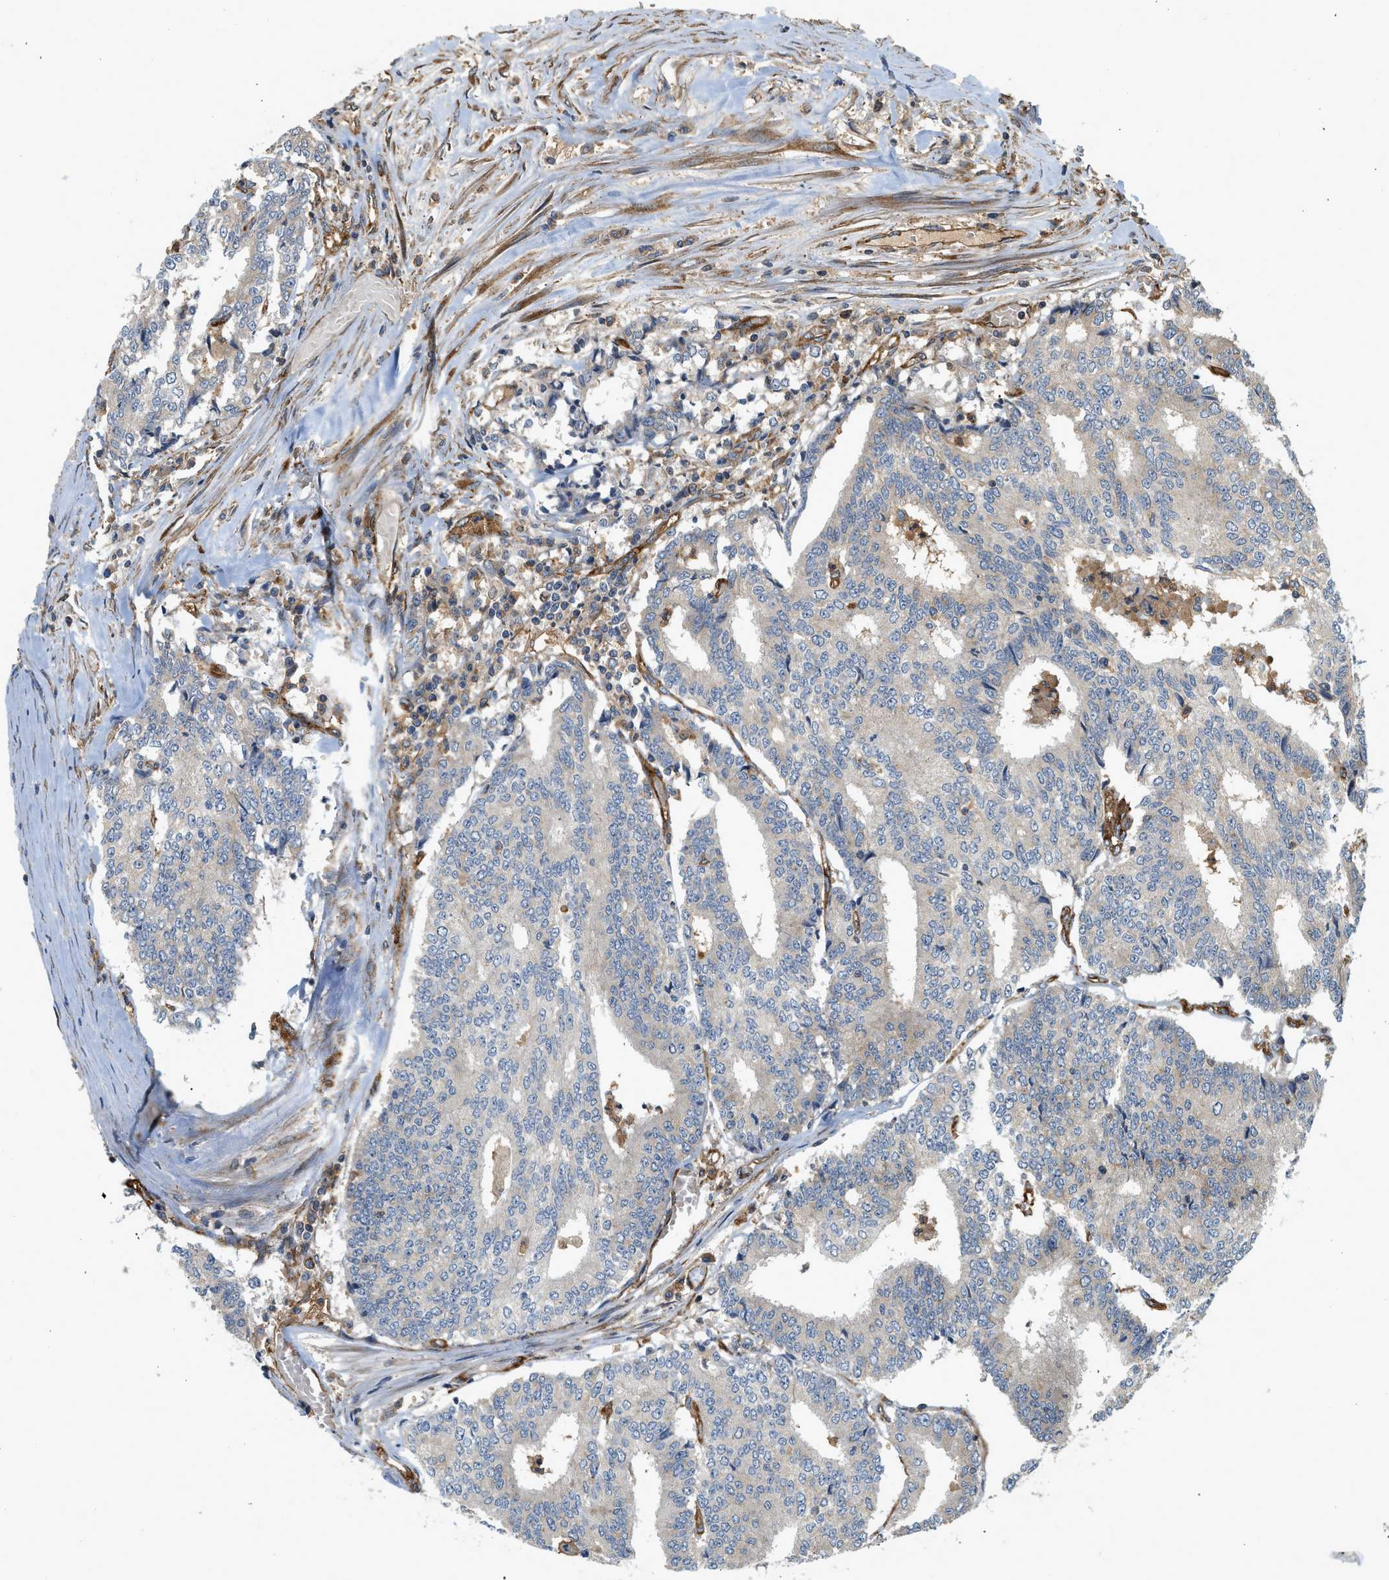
{"staining": {"intensity": "negative", "quantity": "none", "location": "none"}, "tissue": "prostate cancer", "cell_type": "Tumor cells", "image_type": "cancer", "snomed": [{"axis": "morphology", "description": "Normal tissue, NOS"}, {"axis": "morphology", "description": "Adenocarcinoma, High grade"}, {"axis": "topography", "description": "Prostate"}, {"axis": "topography", "description": "Seminal veicle"}], "caption": "High magnification brightfield microscopy of adenocarcinoma (high-grade) (prostate) stained with DAB (brown) and counterstained with hematoxylin (blue): tumor cells show no significant staining.", "gene": "HIP1", "patient": {"sex": "male", "age": 55}}